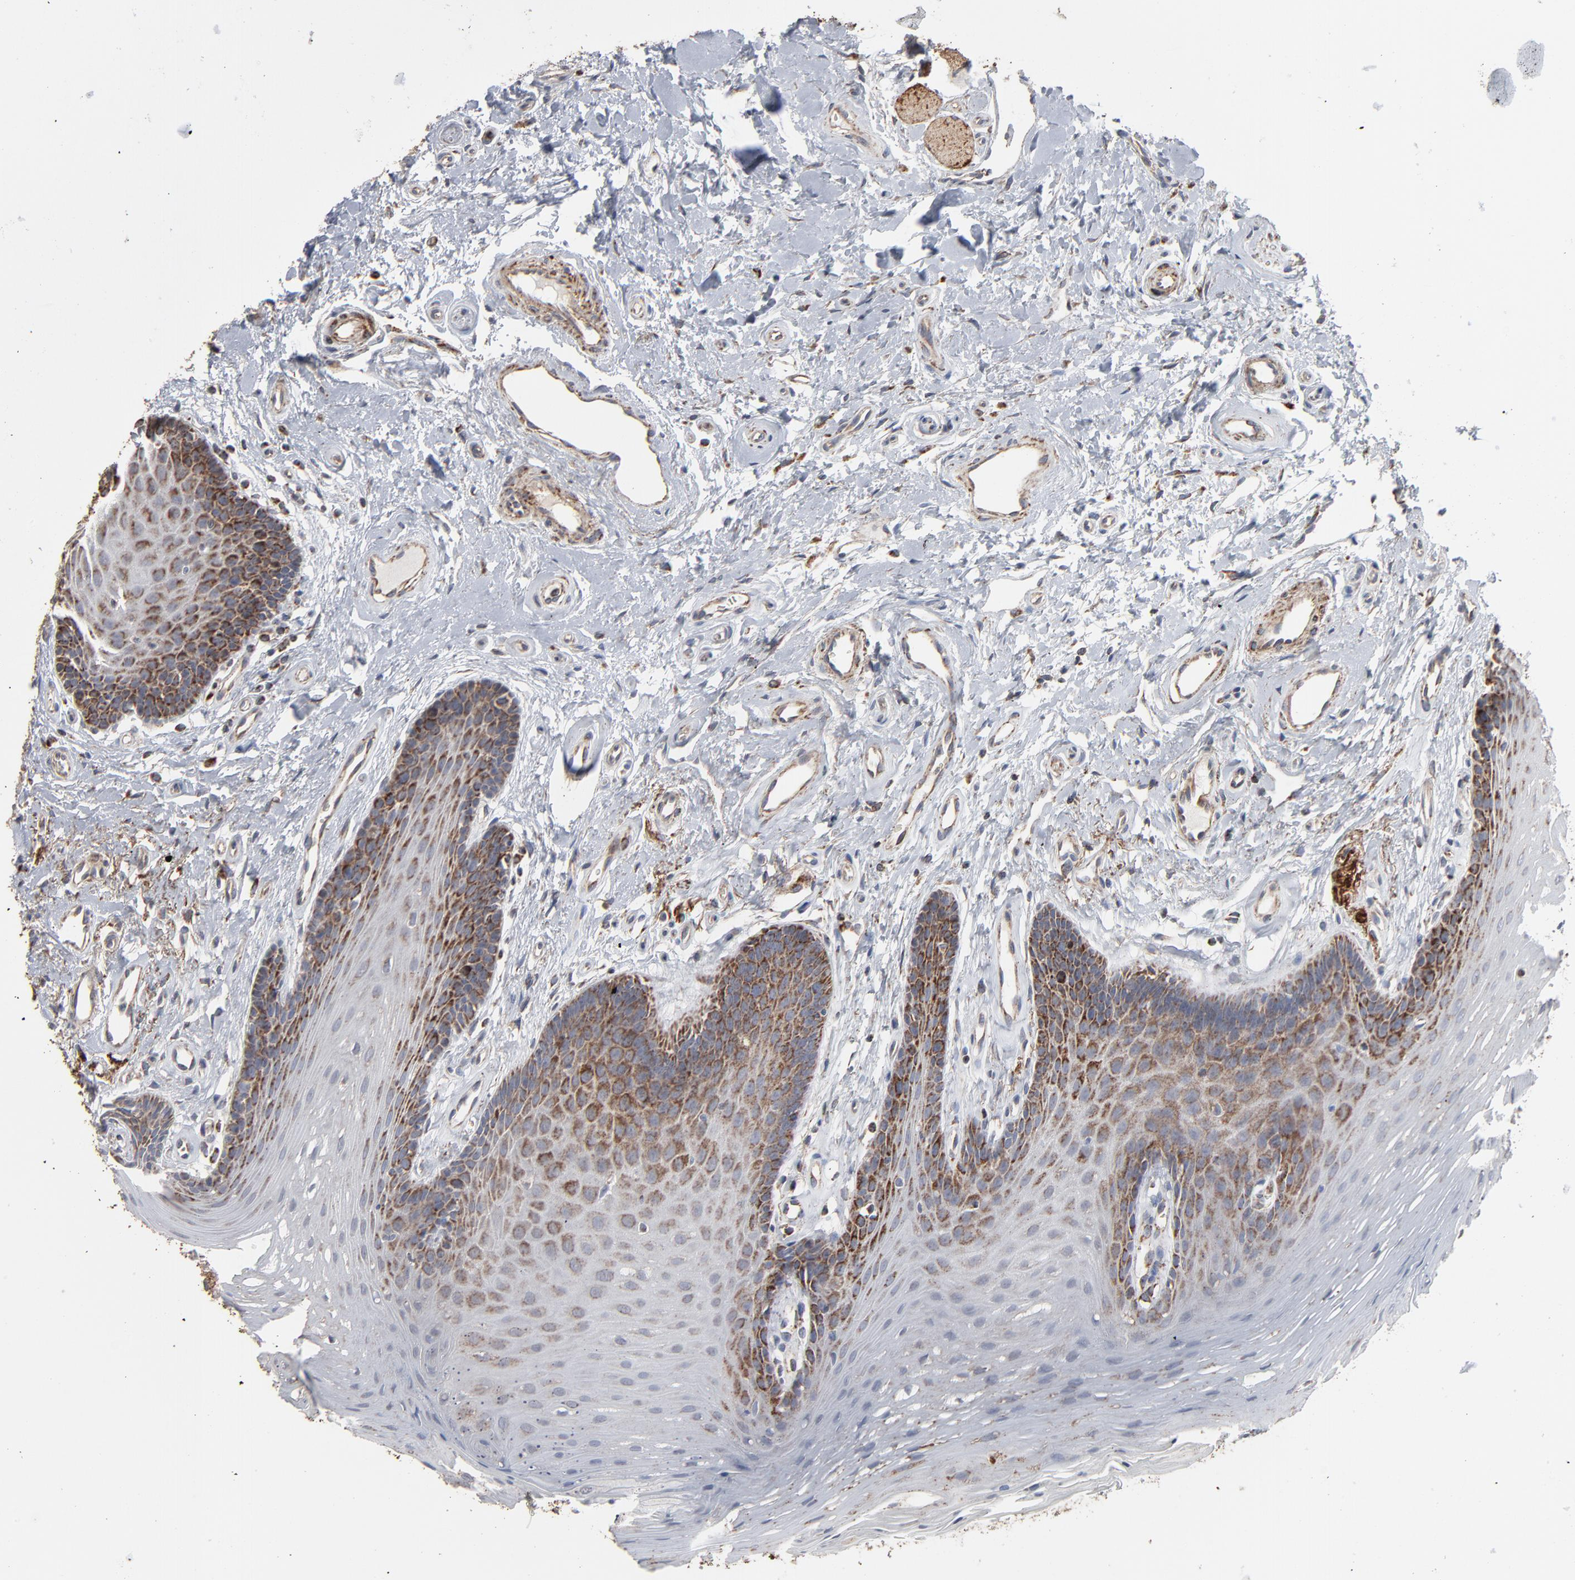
{"staining": {"intensity": "strong", "quantity": "25%-75%", "location": "cytoplasmic/membranous"}, "tissue": "oral mucosa", "cell_type": "Squamous epithelial cells", "image_type": "normal", "snomed": [{"axis": "morphology", "description": "Normal tissue, NOS"}, {"axis": "topography", "description": "Oral tissue"}], "caption": "About 25%-75% of squamous epithelial cells in unremarkable human oral mucosa reveal strong cytoplasmic/membranous protein positivity as visualized by brown immunohistochemical staining.", "gene": "UQCRC1", "patient": {"sex": "male", "age": 62}}